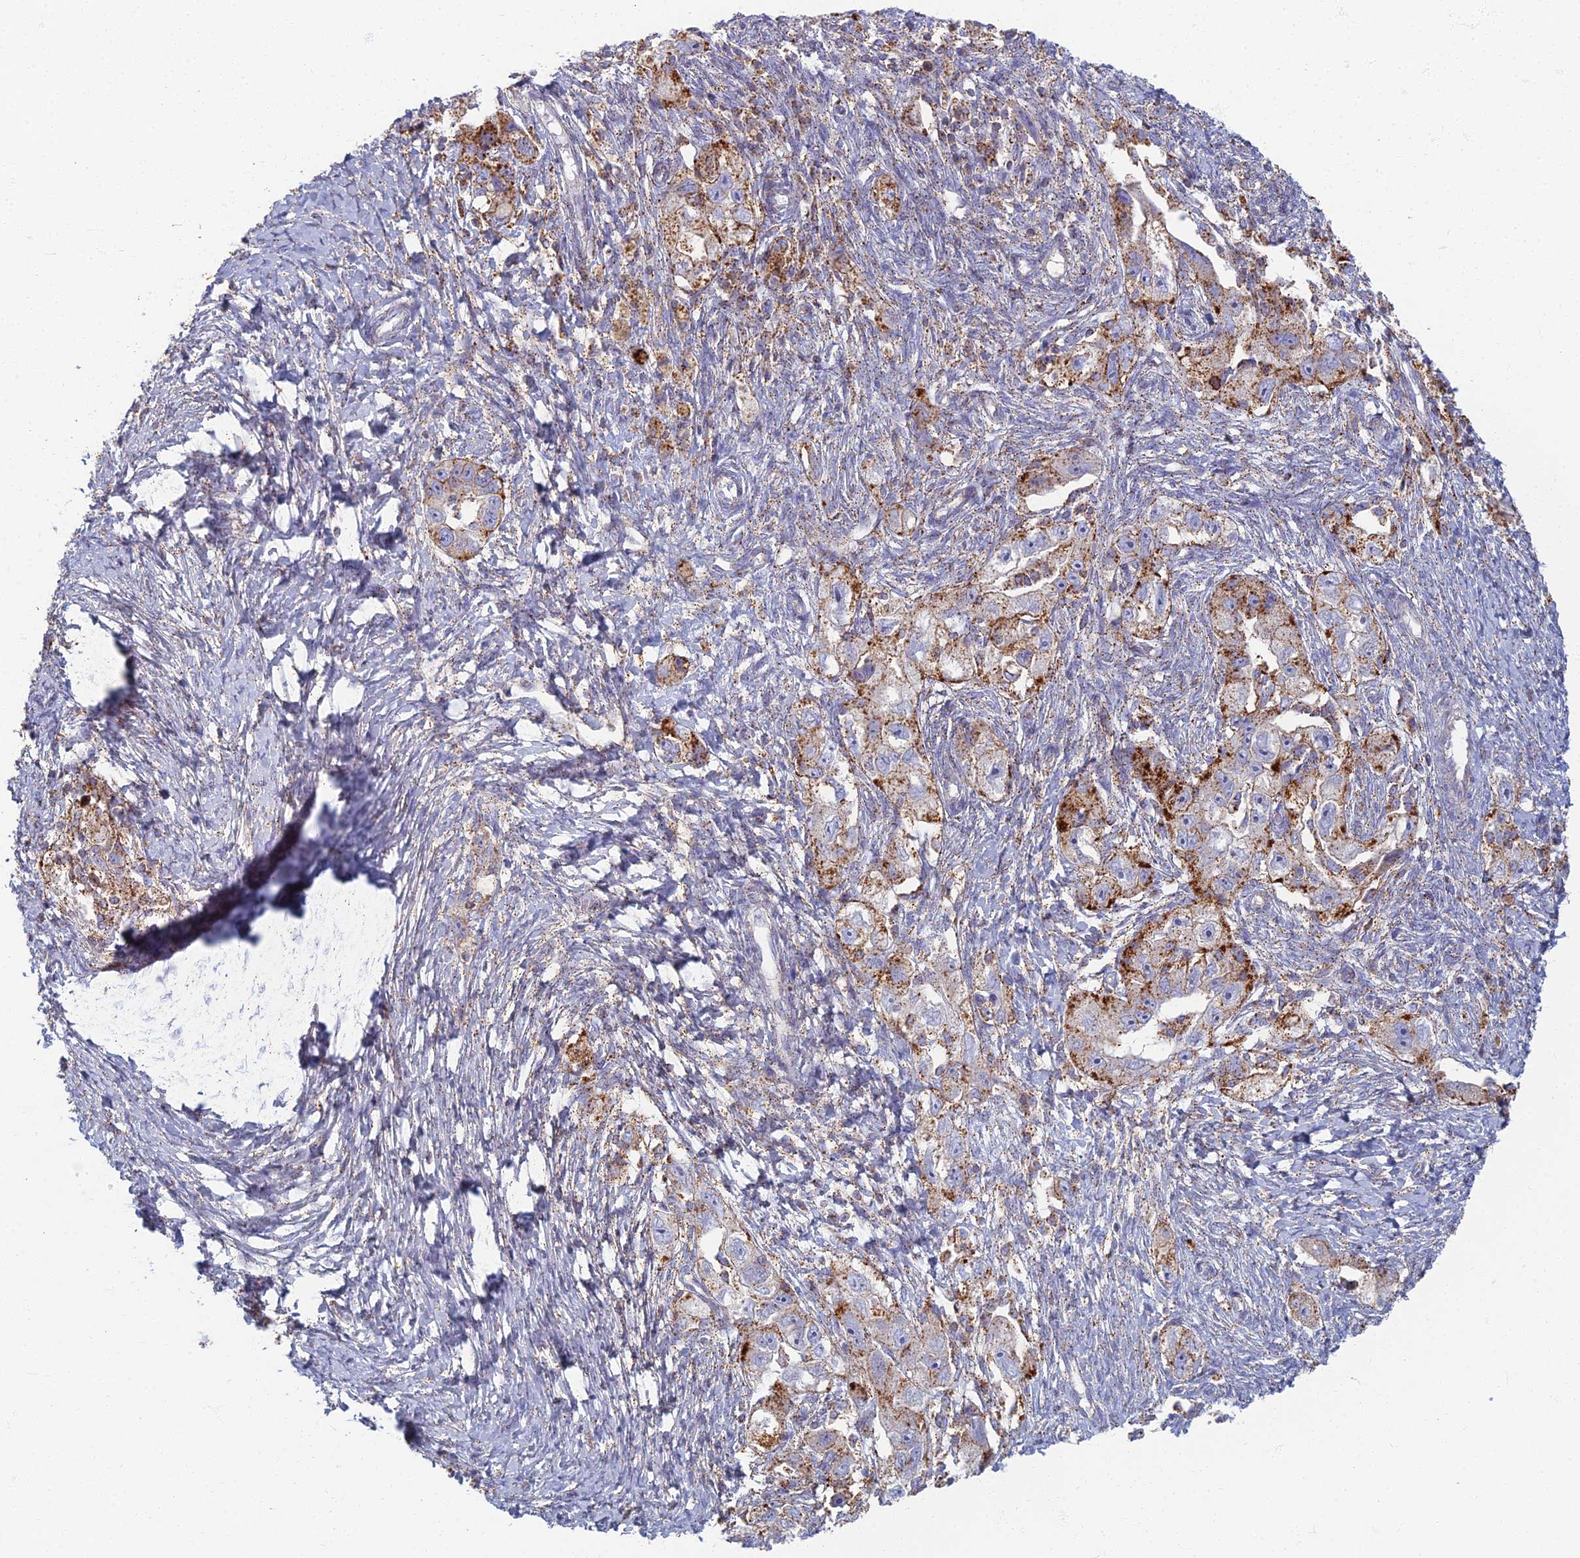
{"staining": {"intensity": "strong", "quantity": "25%-75%", "location": "cytoplasmic/membranous"}, "tissue": "ovarian cancer", "cell_type": "Tumor cells", "image_type": "cancer", "snomed": [{"axis": "morphology", "description": "Carcinoma, NOS"}, {"axis": "morphology", "description": "Cystadenocarcinoma, serous, NOS"}, {"axis": "topography", "description": "Ovary"}], "caption": "Brown immunohistochemical staining in human ovarian cancer (carcinoma) exhibits strong cytoplasmic/membranous staining in approximately 25%-75% of tumor cells. The staining was performed using DAB, with brown indicating positive protein expression. Nuclei are stained blue with hematoxylin.", "gene": "CHMP4B", "patient": {"sex": "female", "age": 69}}